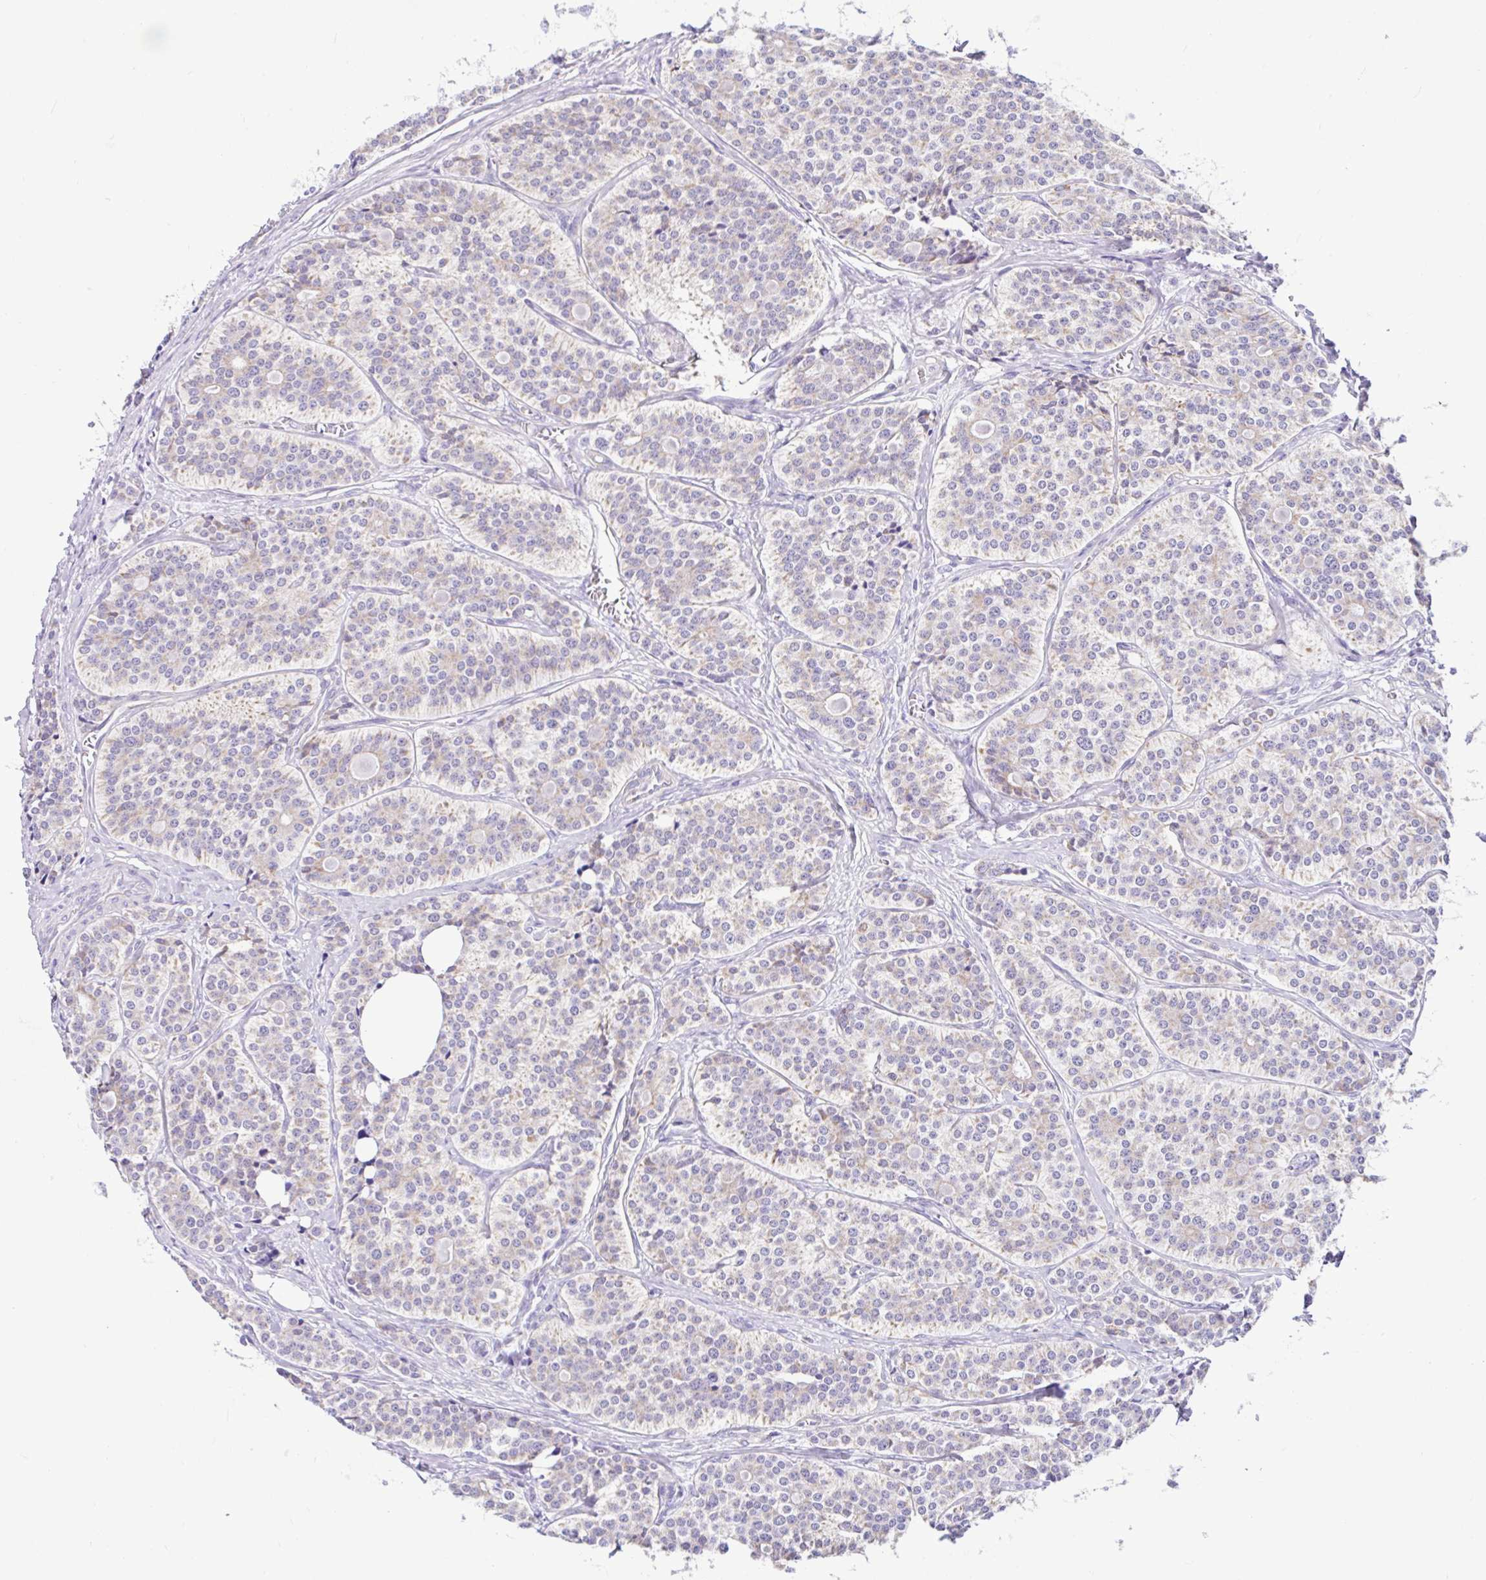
{"staining": {"intensity": "weak", "quantity": "25%-75%", "location": "cytoplasmic/membranous"}, "tissue": "carcinoid", "cell_type": "Tumor cells", "image_type": "cancer", "snomed": [{"axis": "morphology", "description": "Carcinoid, malignant, NOS"}, {"axis": "topography", "description": "Small intestine"}], "caption": "Immunohistochemistry (IHC) staining of malignant carcinoid, which shows low levels of weak cytoplasmic/membranous staining in about 25%-75% of tumor cells indicating weak cytoplasmic/membranous protein expression. The staining was performed using DAB (brown) for protein detection and nuclei were counterstained in hematoxylin (blue).", "gene": "NDUFS2", "patient": {"sex": "male", "age": 63}}